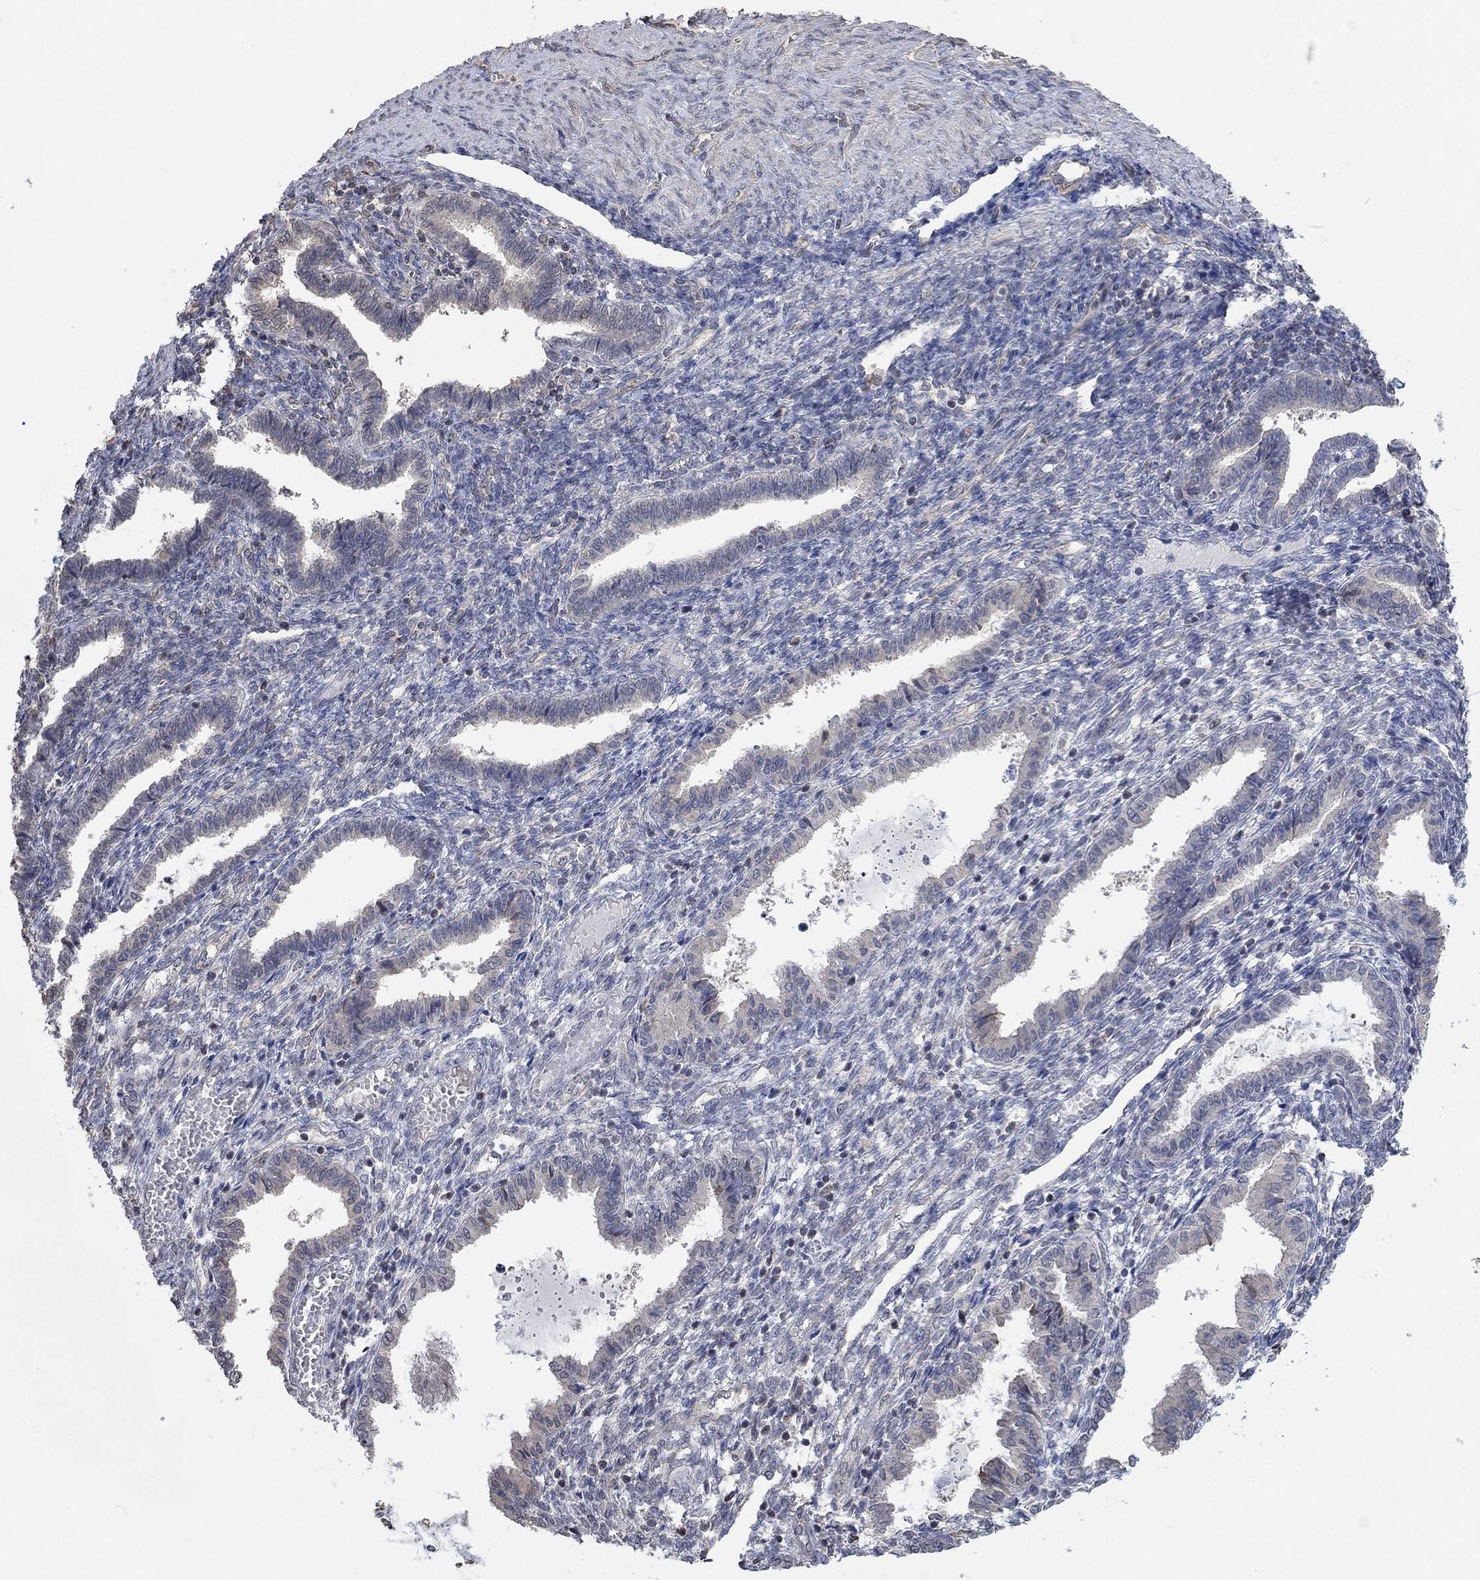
{"staining": {"intensity": "negative", "quantity": "none", "location": "none"}, "tissue": "endometrium", "cell_type": "Cells in endometrial stroma", "image_type": "normal", "snomed": [{"axis": "morphology", "description": "Normal tissue, NOS"}, {"axis": "topography", "description": "Endometrium"}], "caption": "Endometrium stained for a protein using immunohistochemistry (IHC) reveals no staining cells in endometrial stroma.", "gene": "UNC5B", "patient": {"sex": "female", "age": 43}}